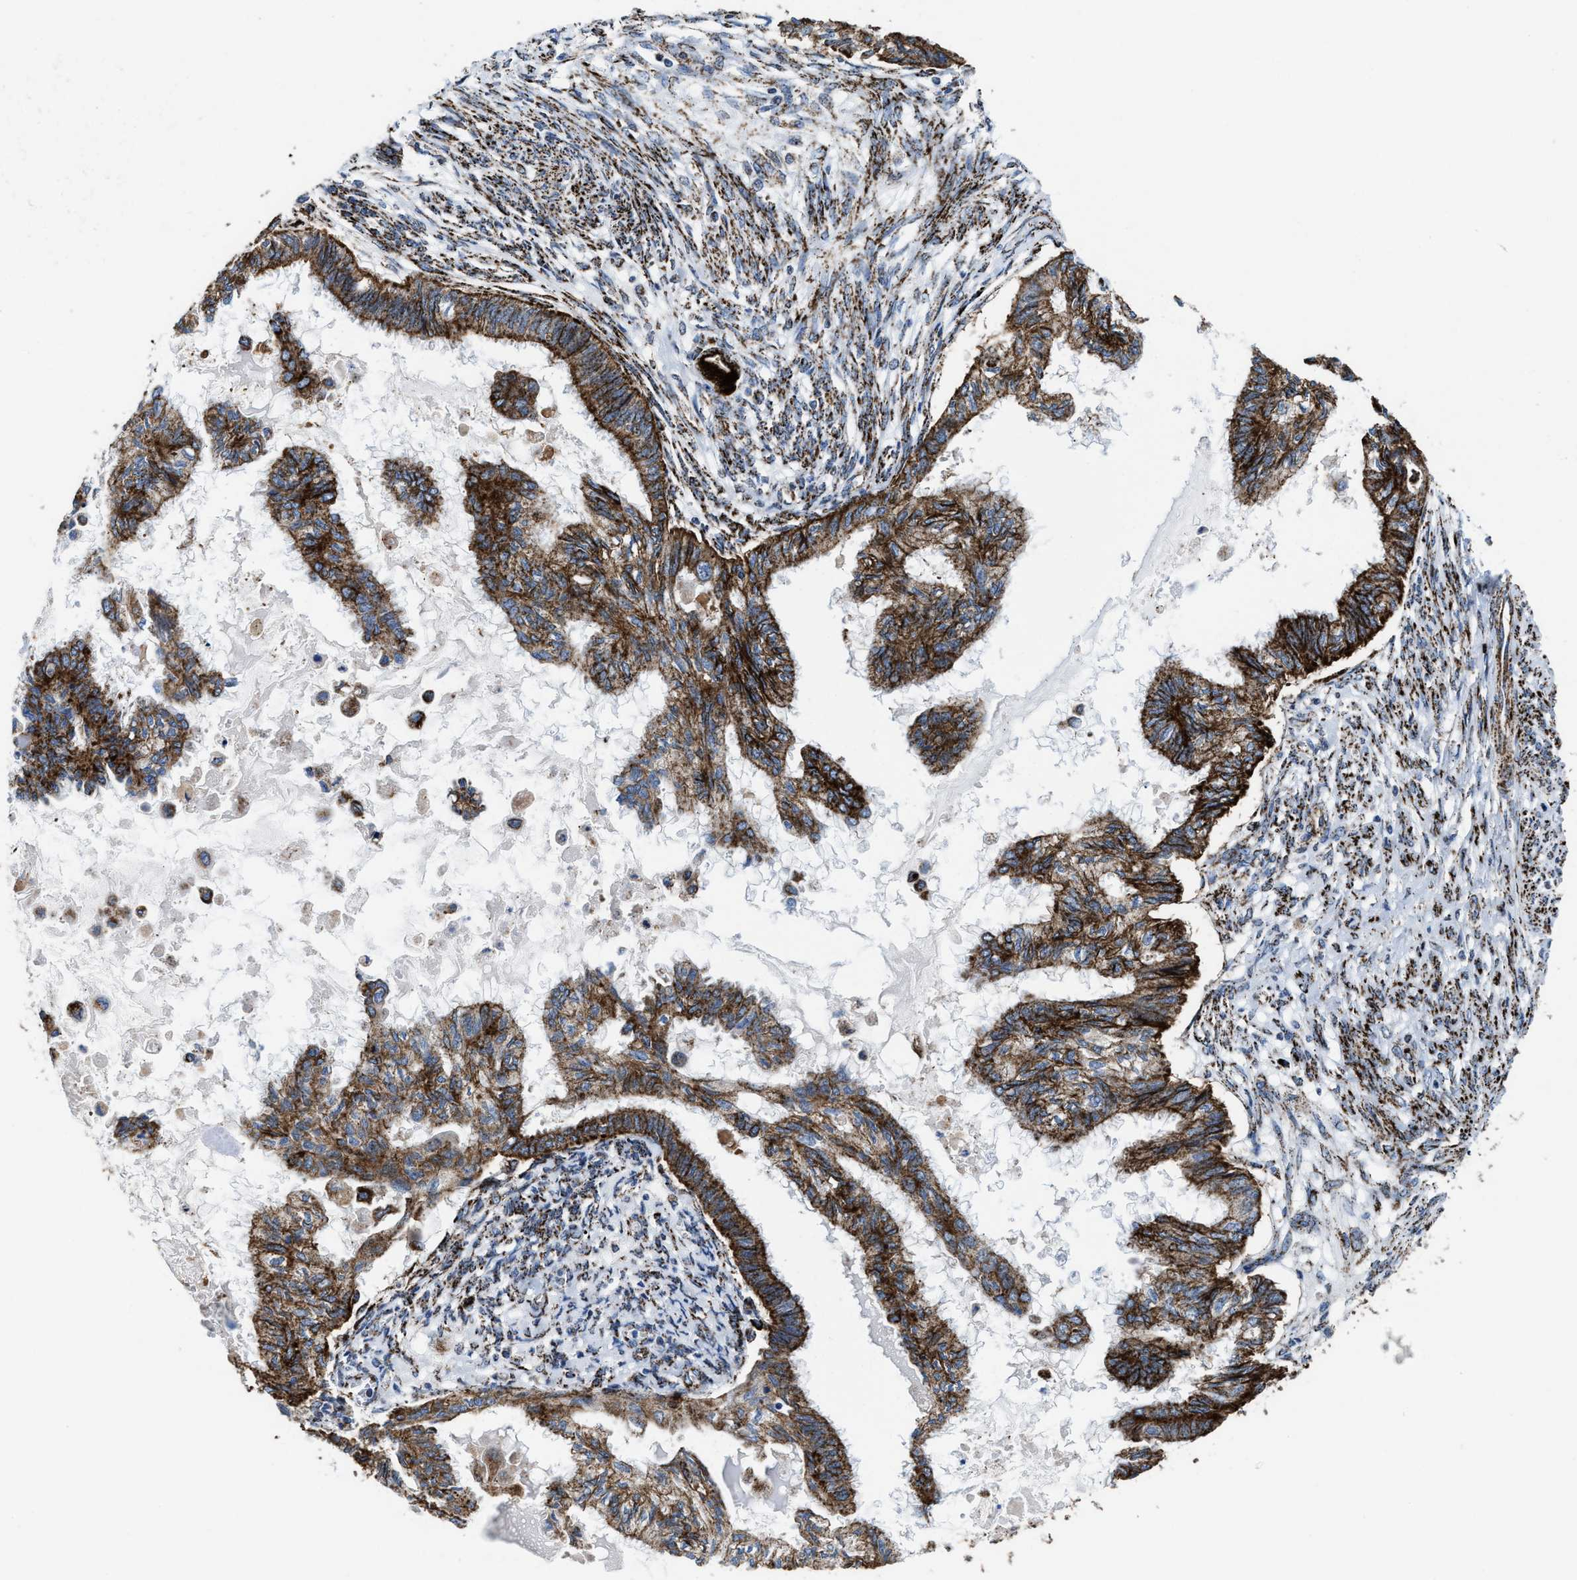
{"staining": {"intensity": "strong", "quantity": ">75%", "location": "cytoplasmic/membranous"}, "tissue": "cervical cancer", "cell_type": "Tumor cells", "image_type": "cancer", "snomed": [{"axis": "morphology", "description": "Normal tissue, NOS"}, {"axis": "morphology", "description": "Adenocarcinoma, NOS"}, {"axis": "topography", "description": "Cervix"}, {"axis": "topography", "description": "Endometrium"}], "caption": "Approximately >75% of tumor cells in human cervical cancer demonstrate strong cytoplasmic/membranous protein staining as visualized by brown immunohistochemical staining.", "gene": "ALDH1B1", "patient": {"sex": "female", "age": 86}}